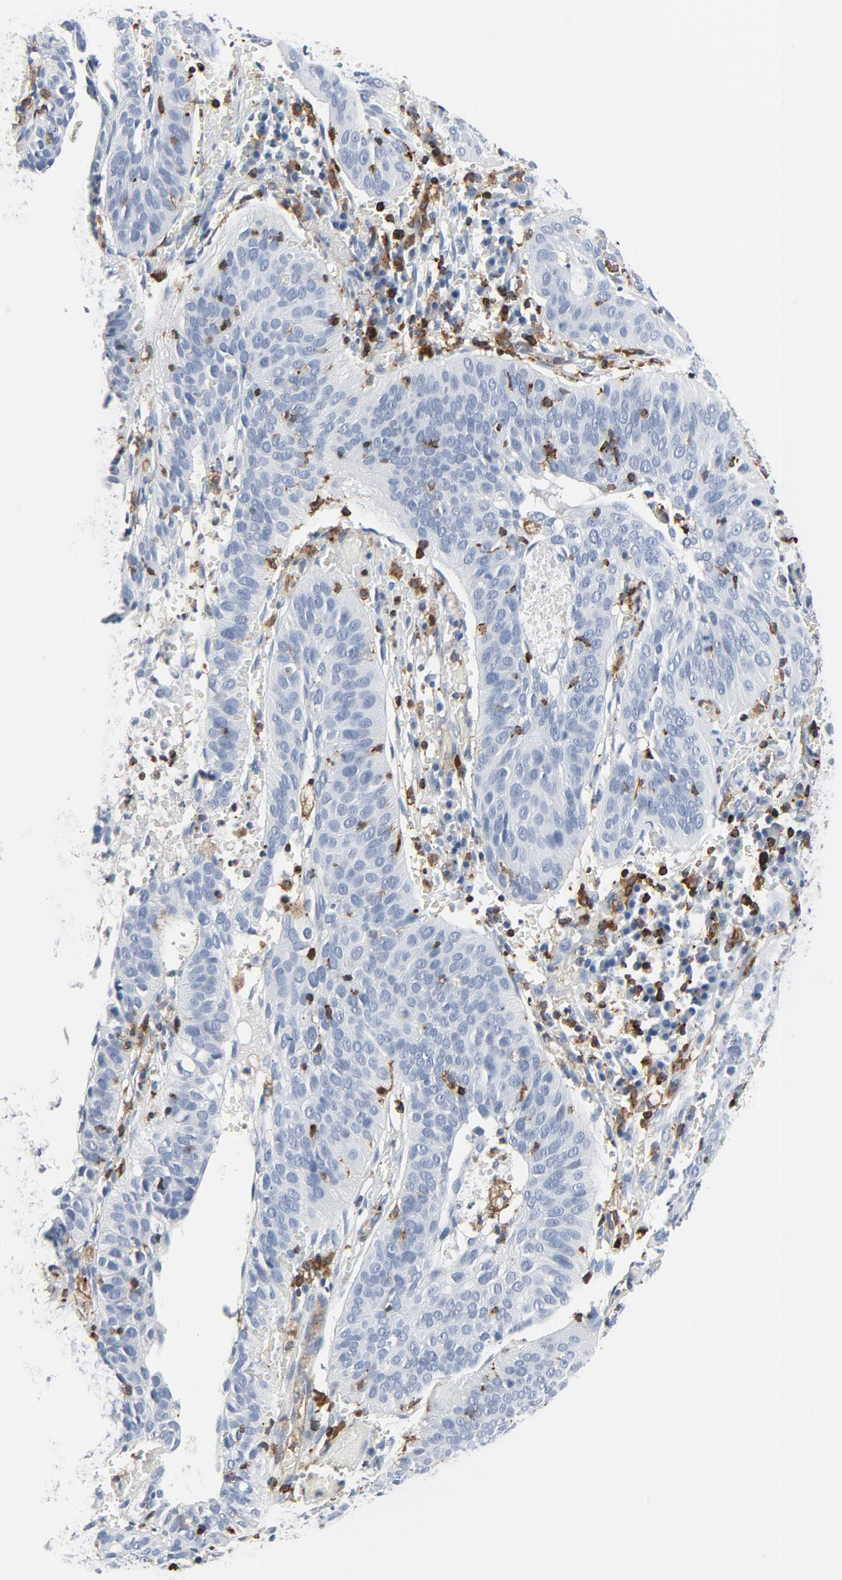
{"staining": {"intensity": "negative", "quantity": "none", "location": "none"}, "tissue": "cervical cancer", "cell_type": "Tumor cells", "image_type": "cancer", "snomed": [{"axis": "morphology", "description": "Squamous cell carcinoma, NOS"}, {"axis": "topography", "description": "Cervix"}], "caption": "Human cervical squamous cell carcinoma stained for a protein using IHC shows no positivity in tumor cells.", "gene": "LCP2", "patient": {"sex": "female", "age": 39}}